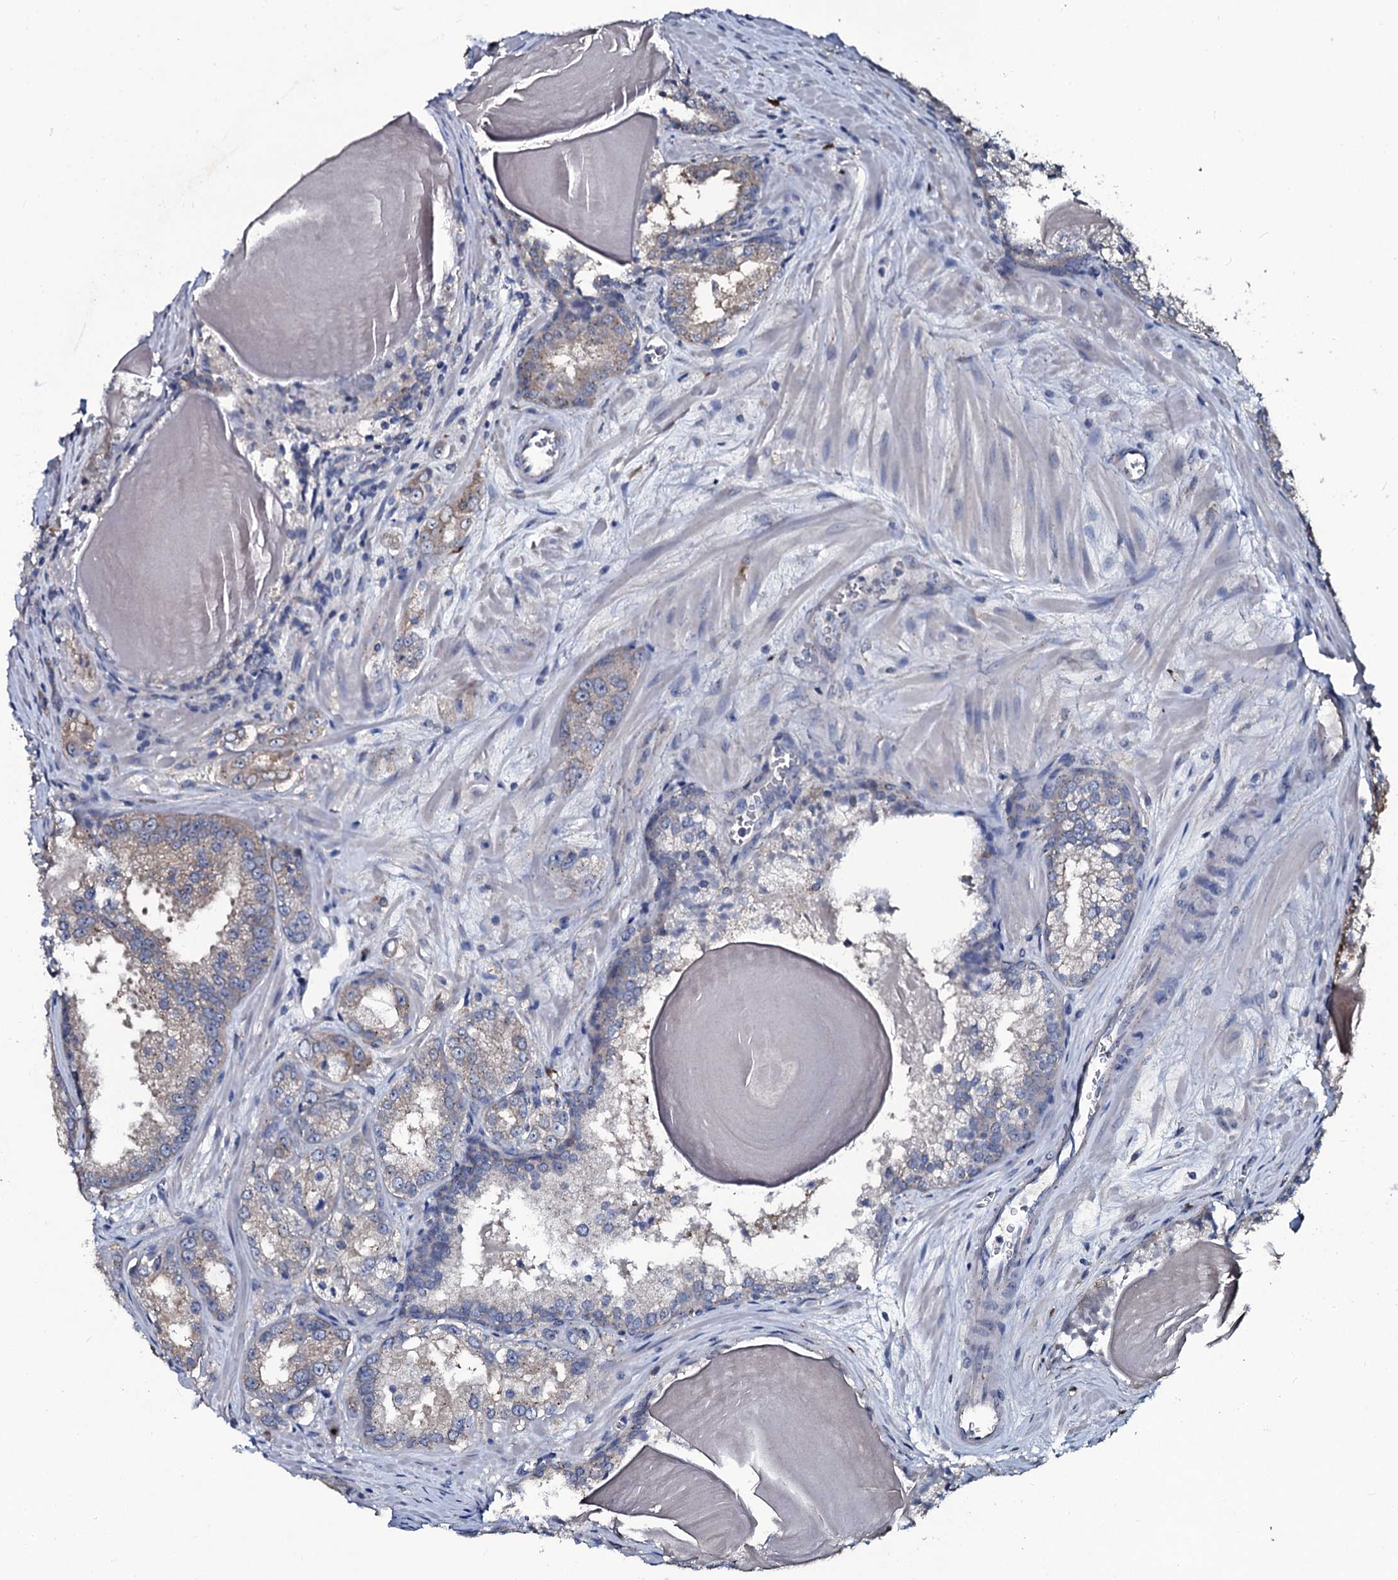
{"staining": {"intensity": "weak", "quantity": "25%-75%", "location": "cytoplasmic/membranous"}, "tissue": "prostate cancer", "cell_type": "Tumor cells", "image_type": "cancer", "snomed": [{"axis": "morphology", "description": "Adenocarcinoma, Low grade"}, {"axis": "topography", "description": "Prostate"}], "caption": "Human prostate cancer stained with a protein marker exhibits weak staining in tumor cells.", "gene": "USPL1", "patient": {"sex": "male", "age": 47}}